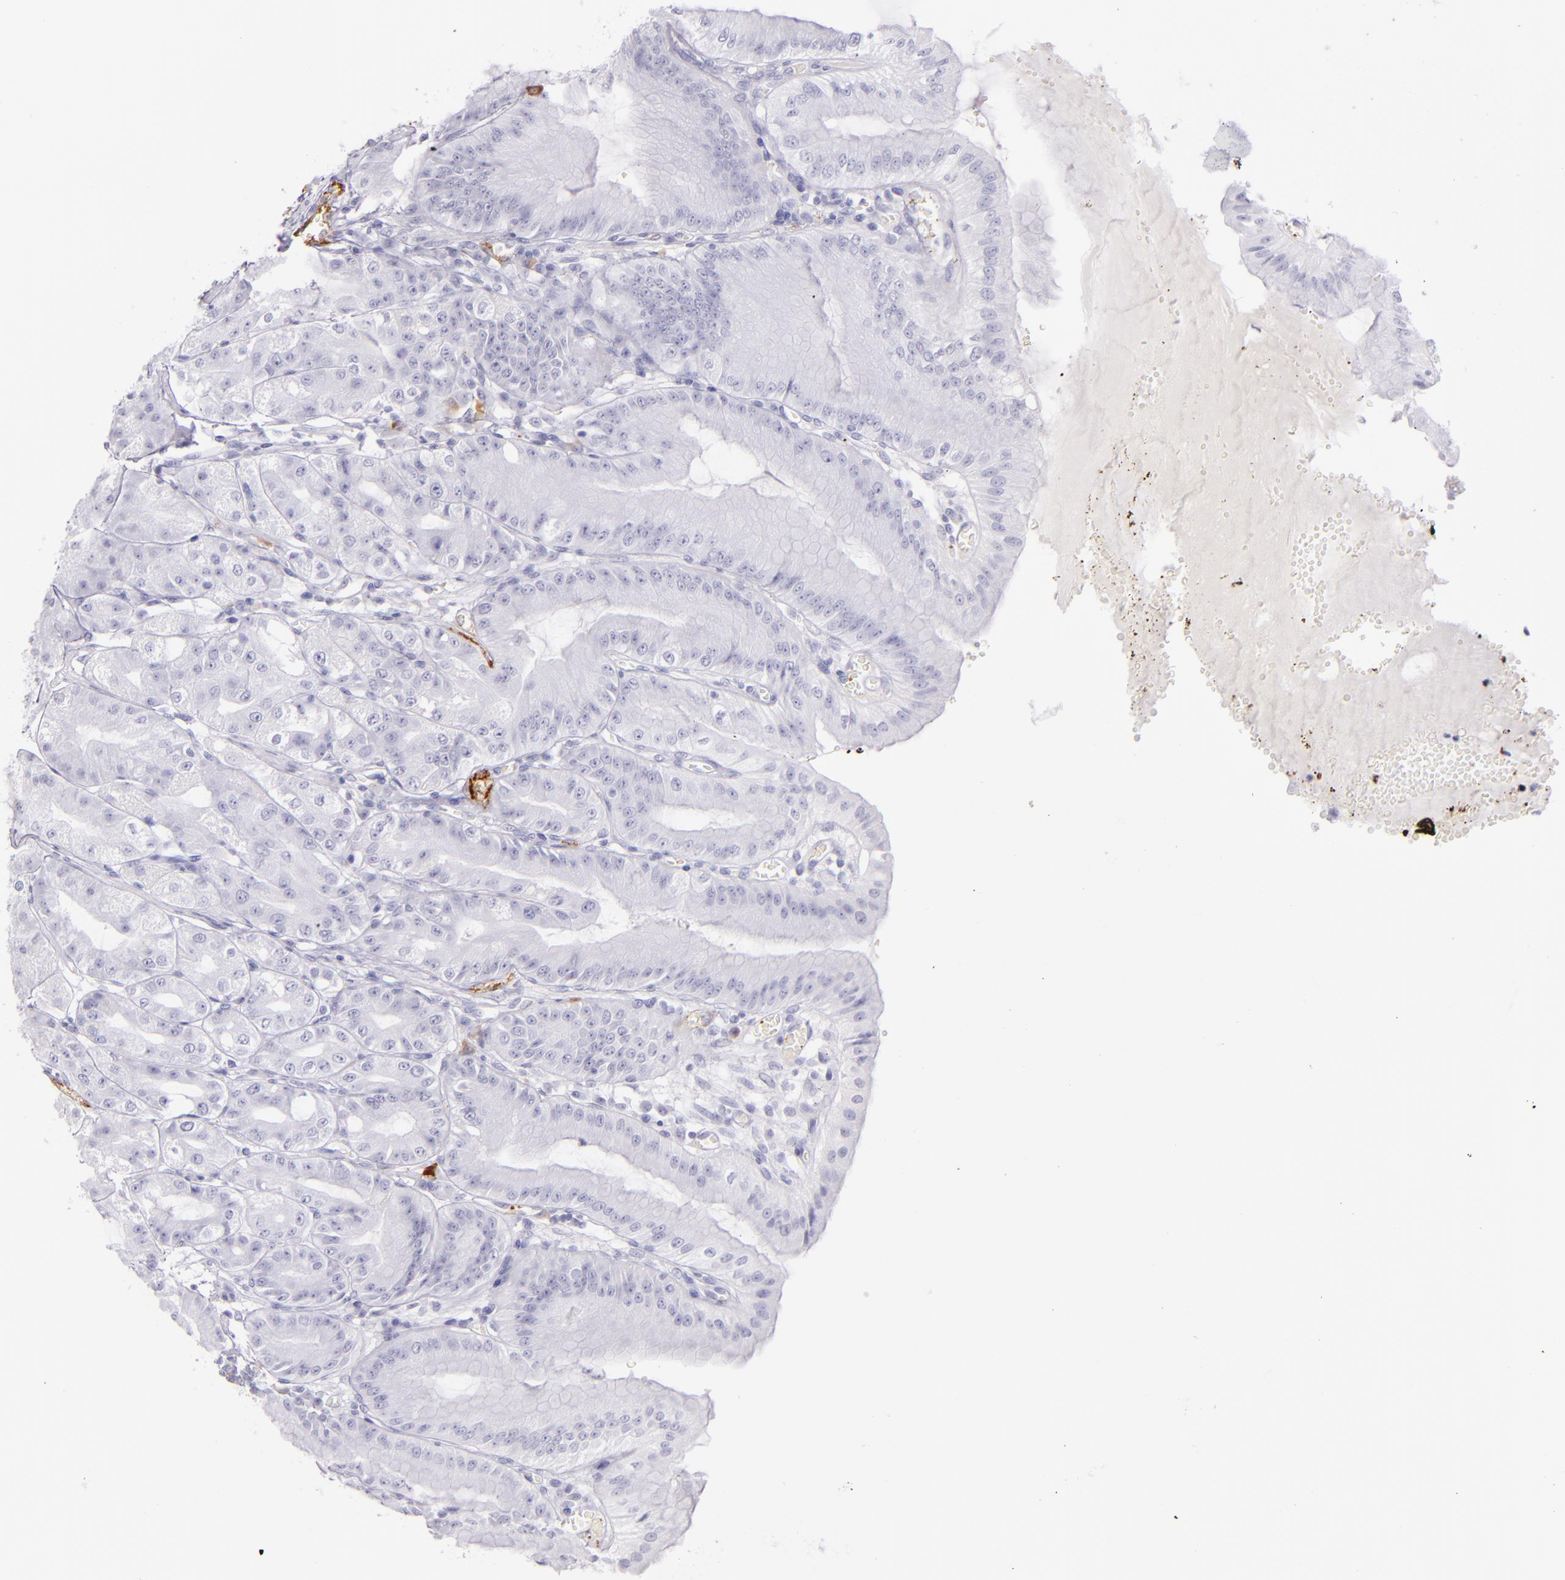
{"staining": {"intensity": "negative", "quantity": "none", "location": "none"}, "tissue": "stomach", "cell_type": "Glandular cells", "image_type": "normal", "snomed": [{"axis": "morphology", "description": "Normal tissue, NOS"}, {"axis": "topography", "description": "Stomach, lower"}], "caption": "A histopathology image of human stomach is negative for staining in glandular cells. (DAB (3,3'-diaminobenzidine) IHC, high magnification).", "gene": "SELP", "patient": {"sex": "male", "age": 71}}